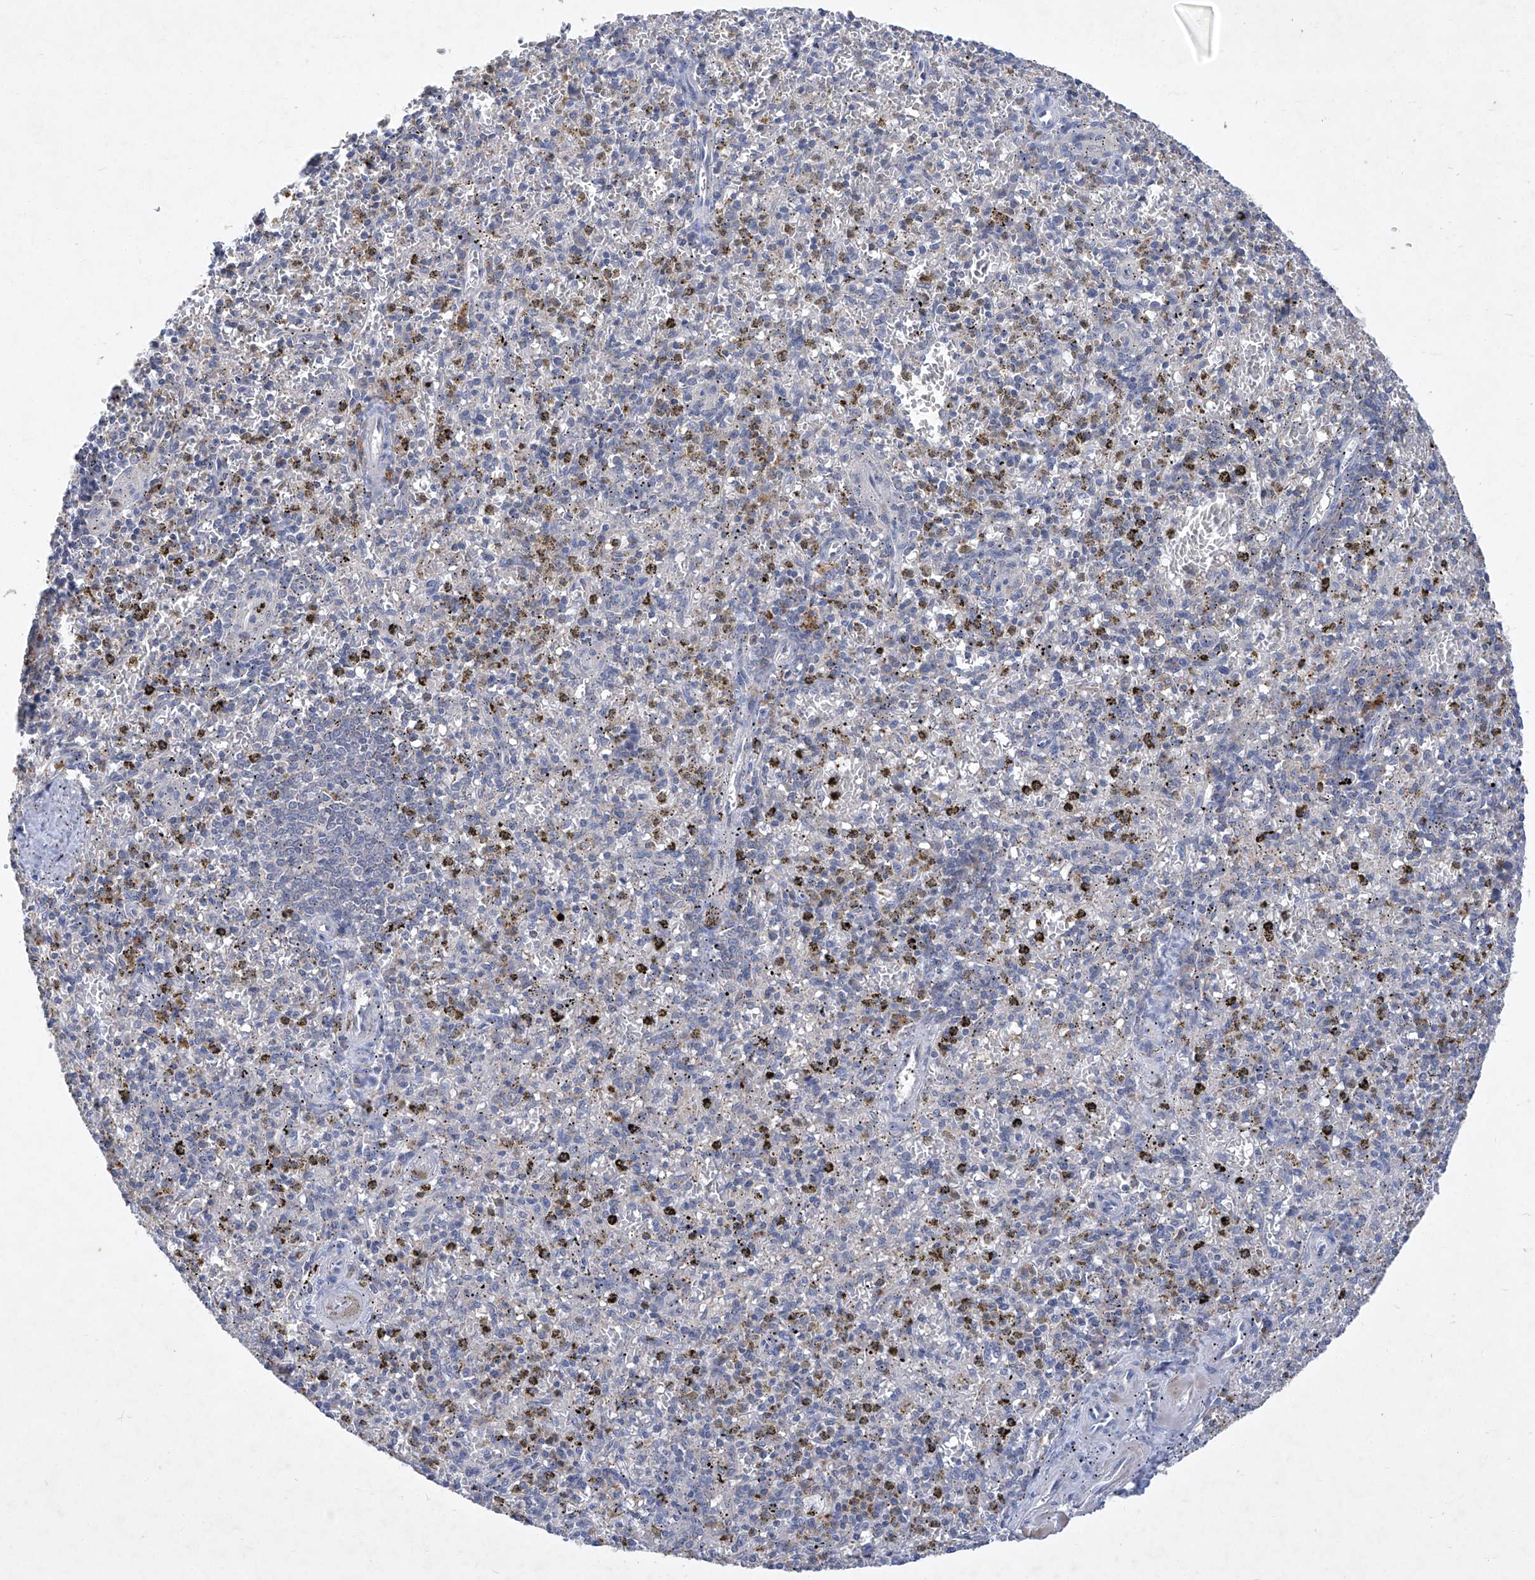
{"staining": {"intensity": "negative", "quantity": "none", "location": "none"}, "tissue": "spleen", "cell_type": "Cells in red pulp", "image_type": "normal", "snomed": [{"axis": "morphology", "description": "Normal tissue, NOS"}, {"axis": "topography", "description": "Spleen"}], "caption": "An immunohistochemistry micrograph of unremarkable spleen is shown. There is no staining in cells in red pulp of spleen.", "gene": "SBK2", "patient": {"sex": "male", "age": 72}}